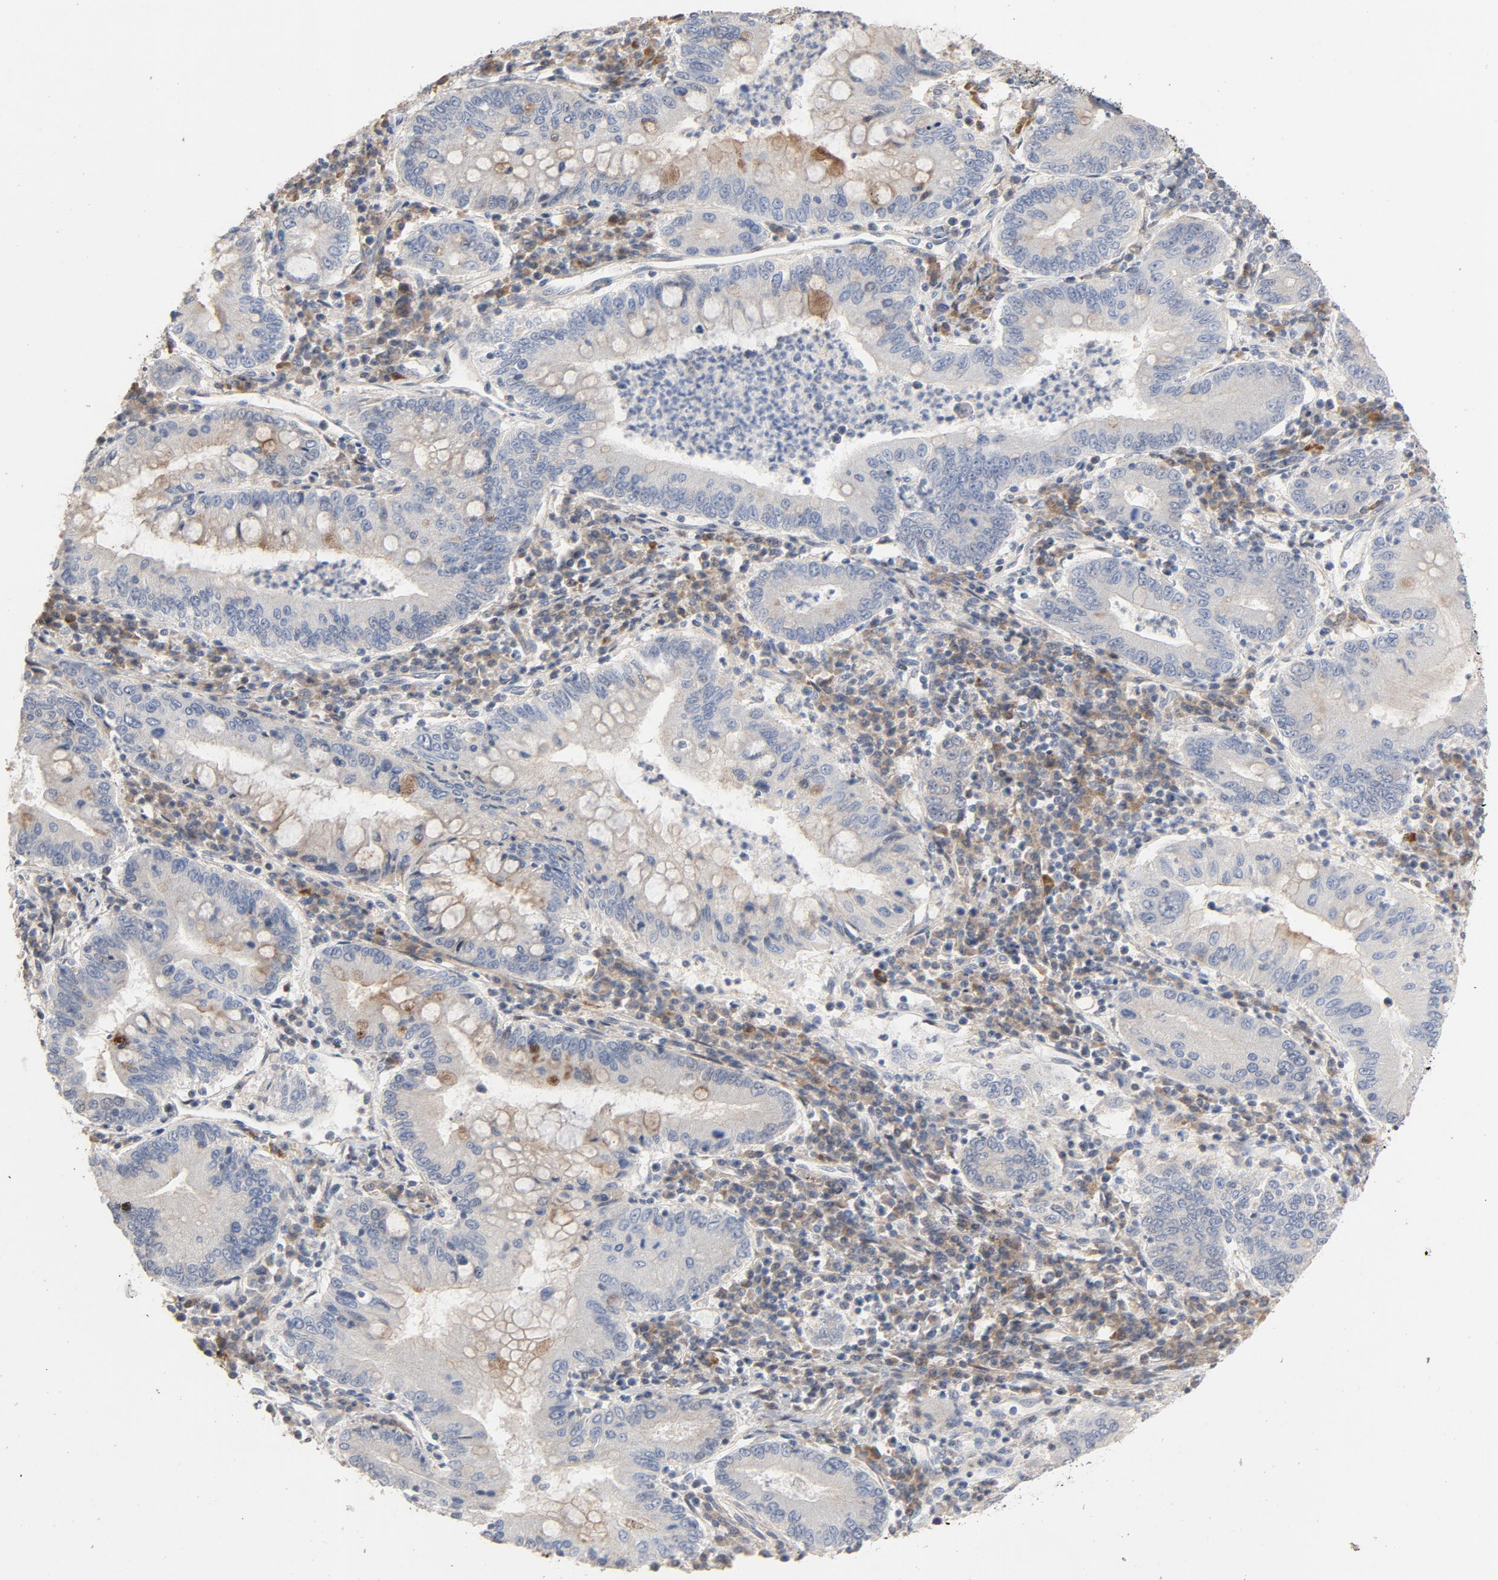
{"staining": {"intensity": "negative", "quantity": "none", "location": "none"}, "tissue": "stomach cancer", "cell_type": "Tumor cells", "image_type": "cancer", "snomed": [{"axis": "morphology", "description": "Normal tissue, NOS"}, {"axis": "morphology", "description": "Adenocarcinoma, NOS"}, {"axis": "topography", "description": "Esophagus"}, {"axis": "topography", "description": "Stomach, upper"}, {"axis": "topography", "description": "Peripheral nerve tissue"}], "caption": "The immunohistochemistry histopathology image has no significant positivity in tumor cells of adenocarcinoma (stomach) tissue.", "gene": "CDK6", "patient": {"sex": "male", "age": 62}}